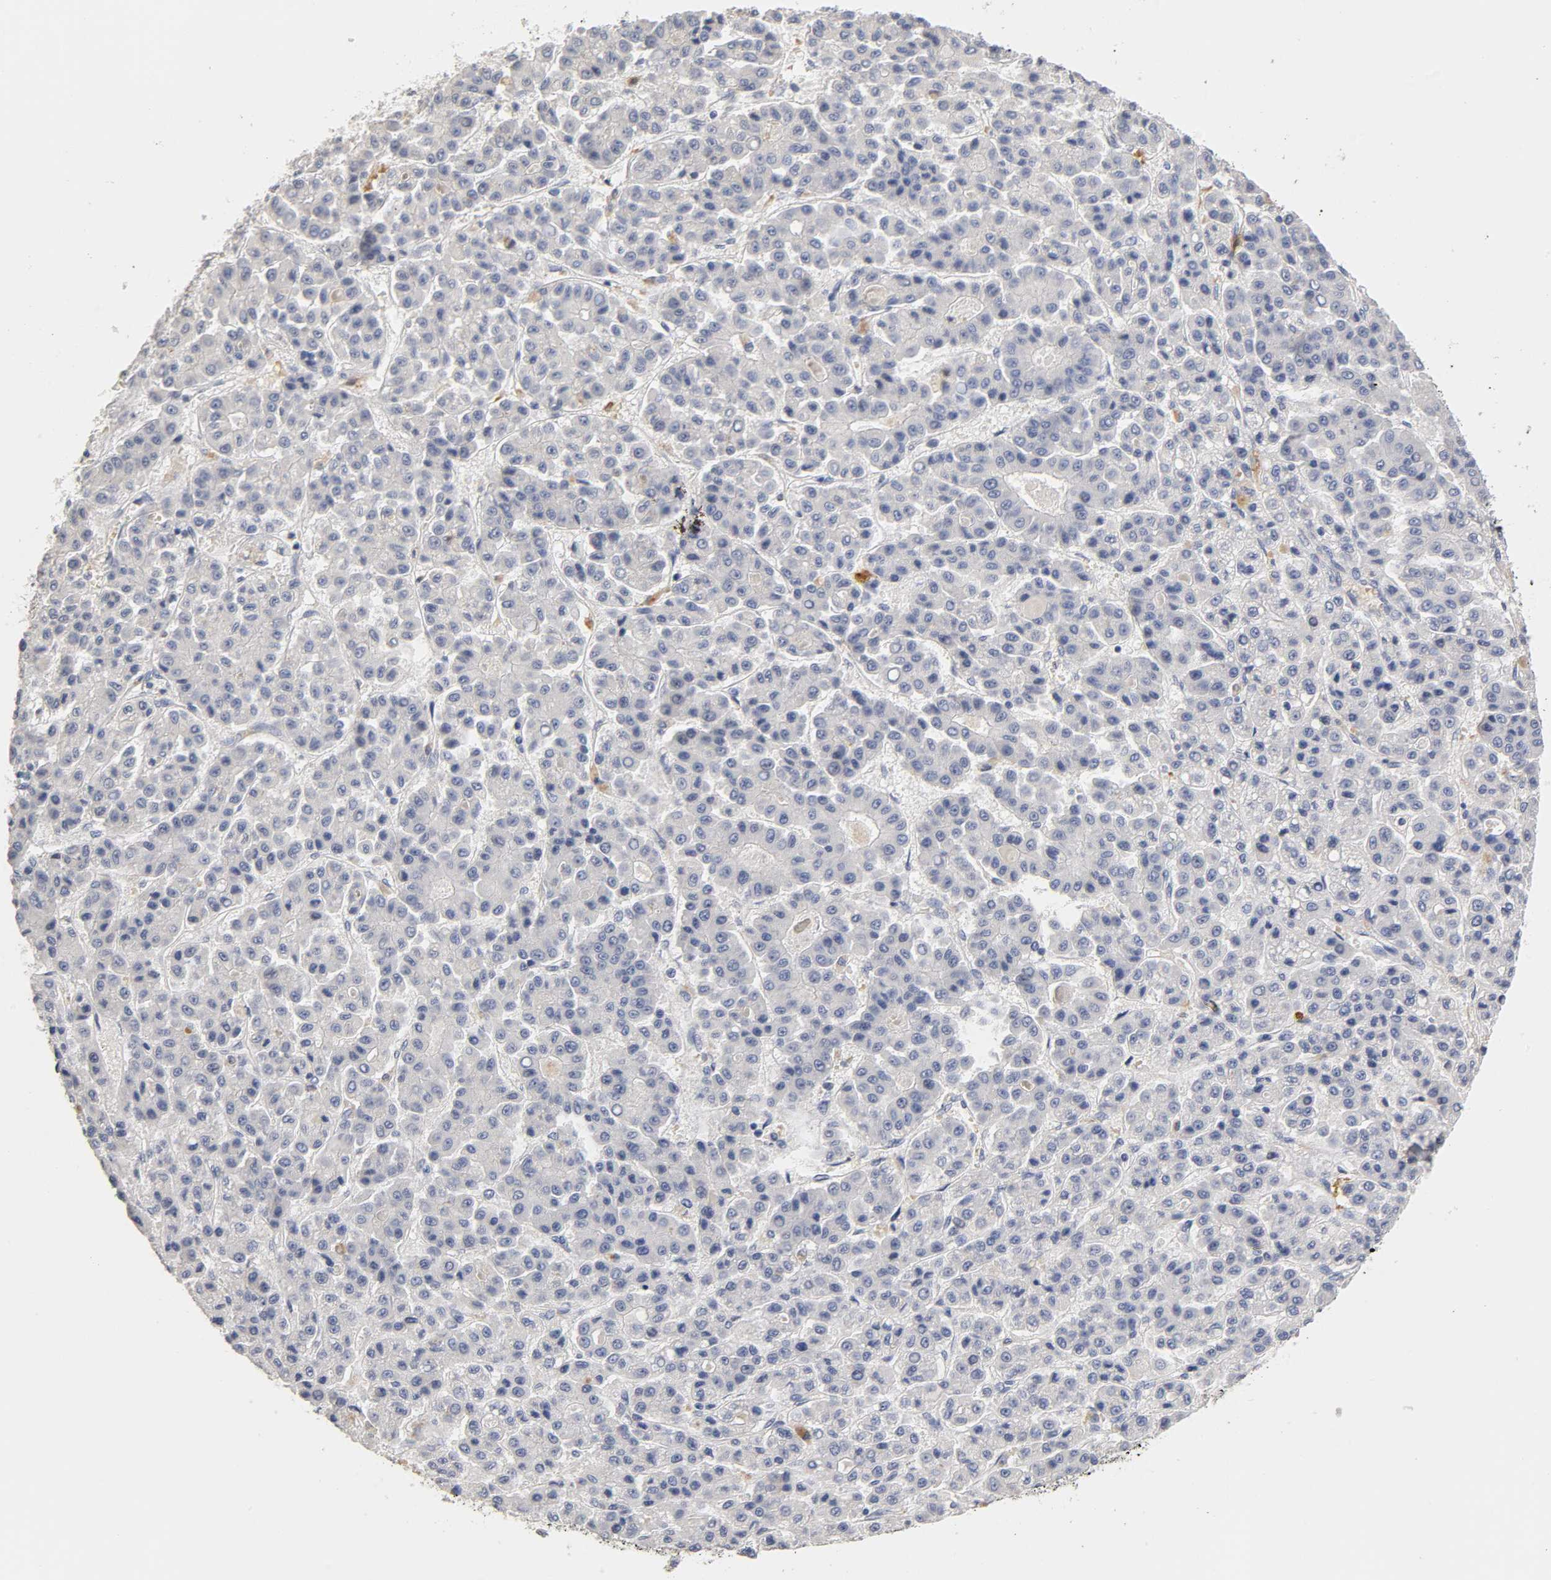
{"staining": {"intensity": "negative", "quantity": "none", "location": "none"}, "tissue": "liver cancer", "cell_type": "Tumor cells", "image_type": "cancer", "snomed": [{"axis": "morphology", "description": "Carcinoma, Hepatocellular, NOS"}, {"axis": "topography", "description": "Liver"}], "caption": "Immunohistochemistry histopathology image of liver hepatocellular carcinoma stained for a protein (brown), which exhibits no expression in tumor cells. Brightfield microscopy of IHC stained with DAB (3,3'-diaminobenzidine) (brown) and hematoxylin (blue), captured at high magnification.", "gene": "OVOL1", "patient": {"sex": "male", "age": 70}}